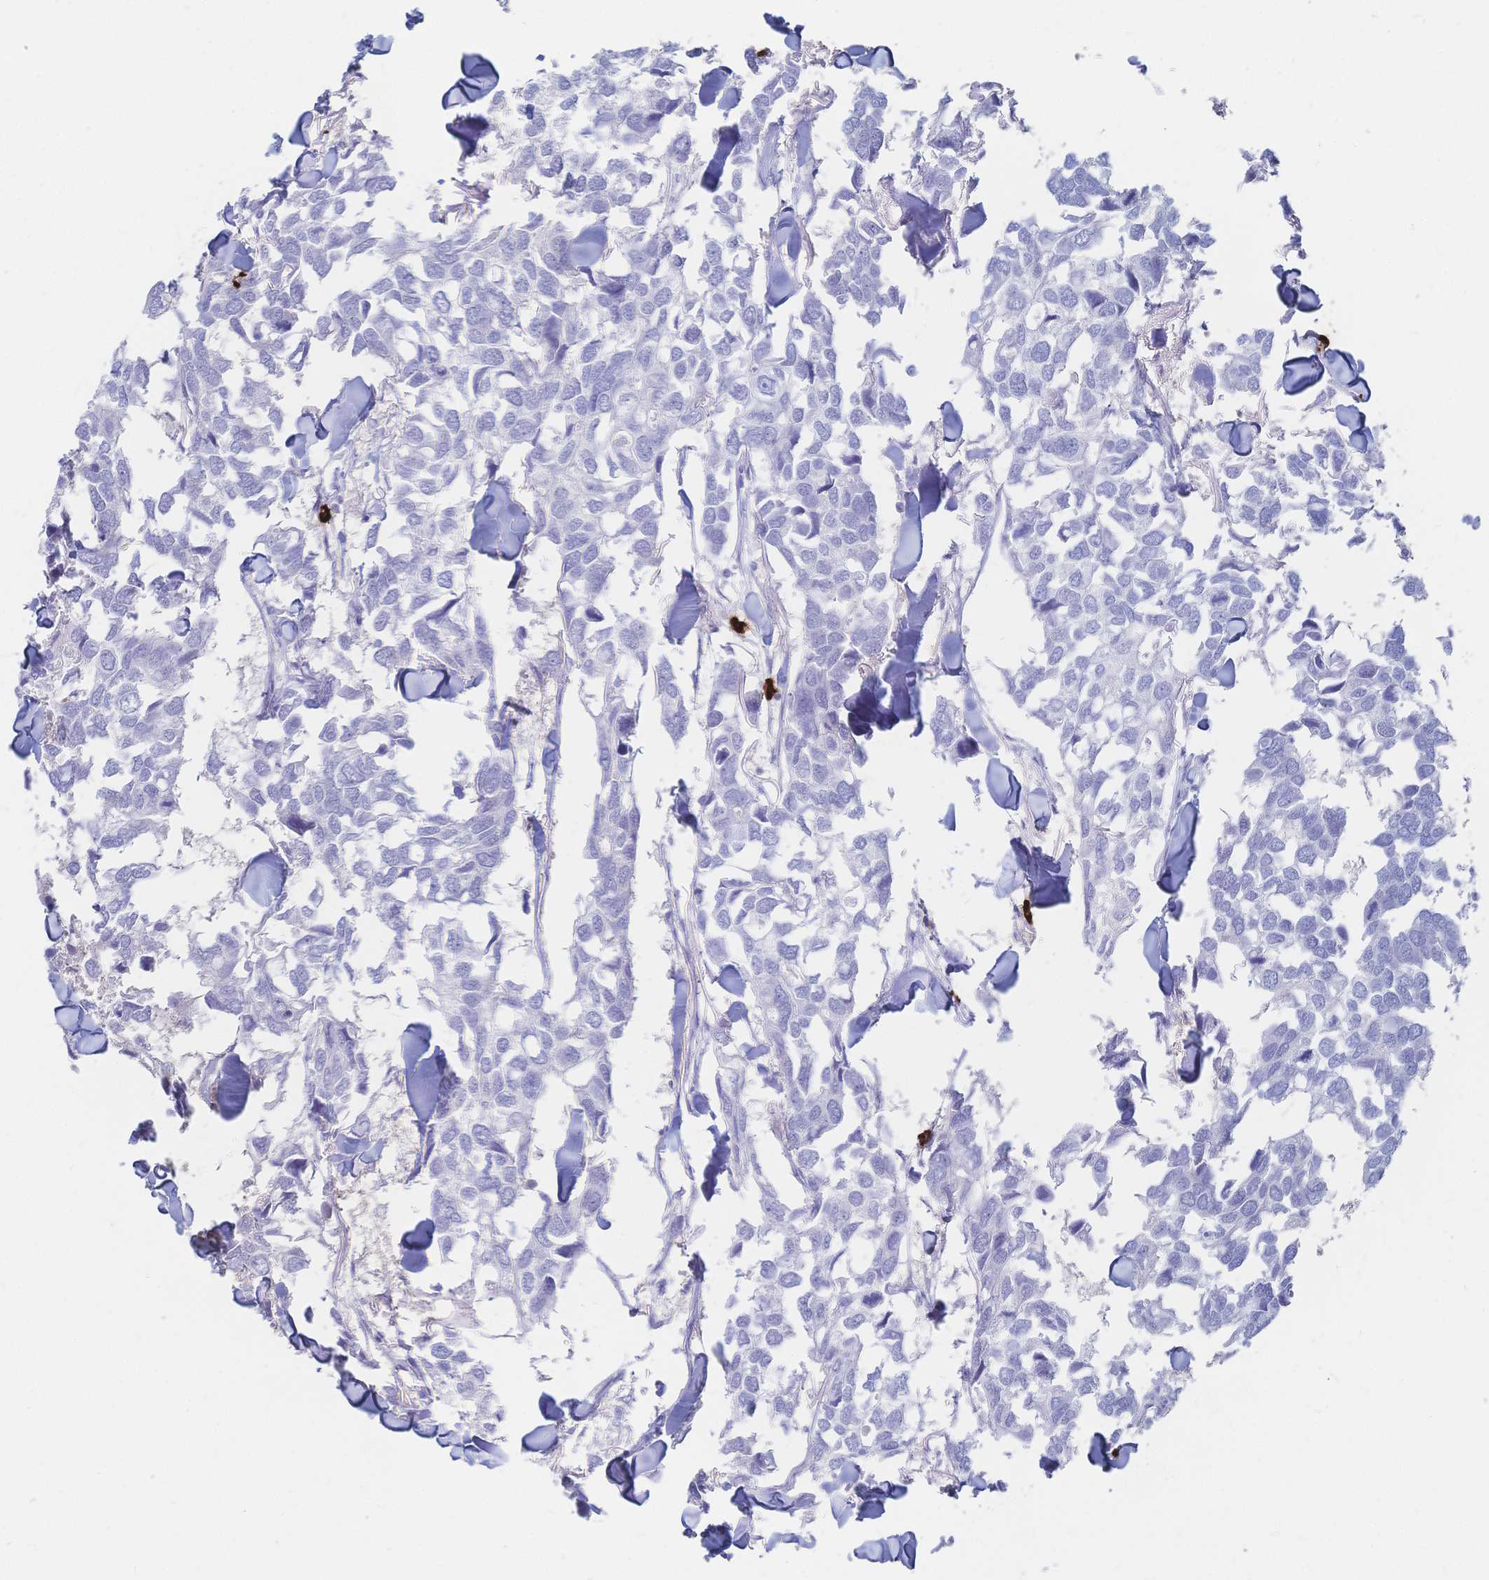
{"staining": {"intensity": "negative", "quantity": "none", "location": "none"}, "tissue": "breast cancer", "cell_type": "Tumor cells", "image_type": "cancer", "snomed": [{"axis": "morphology", "description": "Duct carcinoma"}, {"axis": "topography", "description": "Breast"}], "caption": "This is an immunohistochemistry image of breast infiltrating ductal carcinoma. There is no expression in tumor cells.", "gene": "IL2RB", "patient": {"sex": "female", "age": 83}}